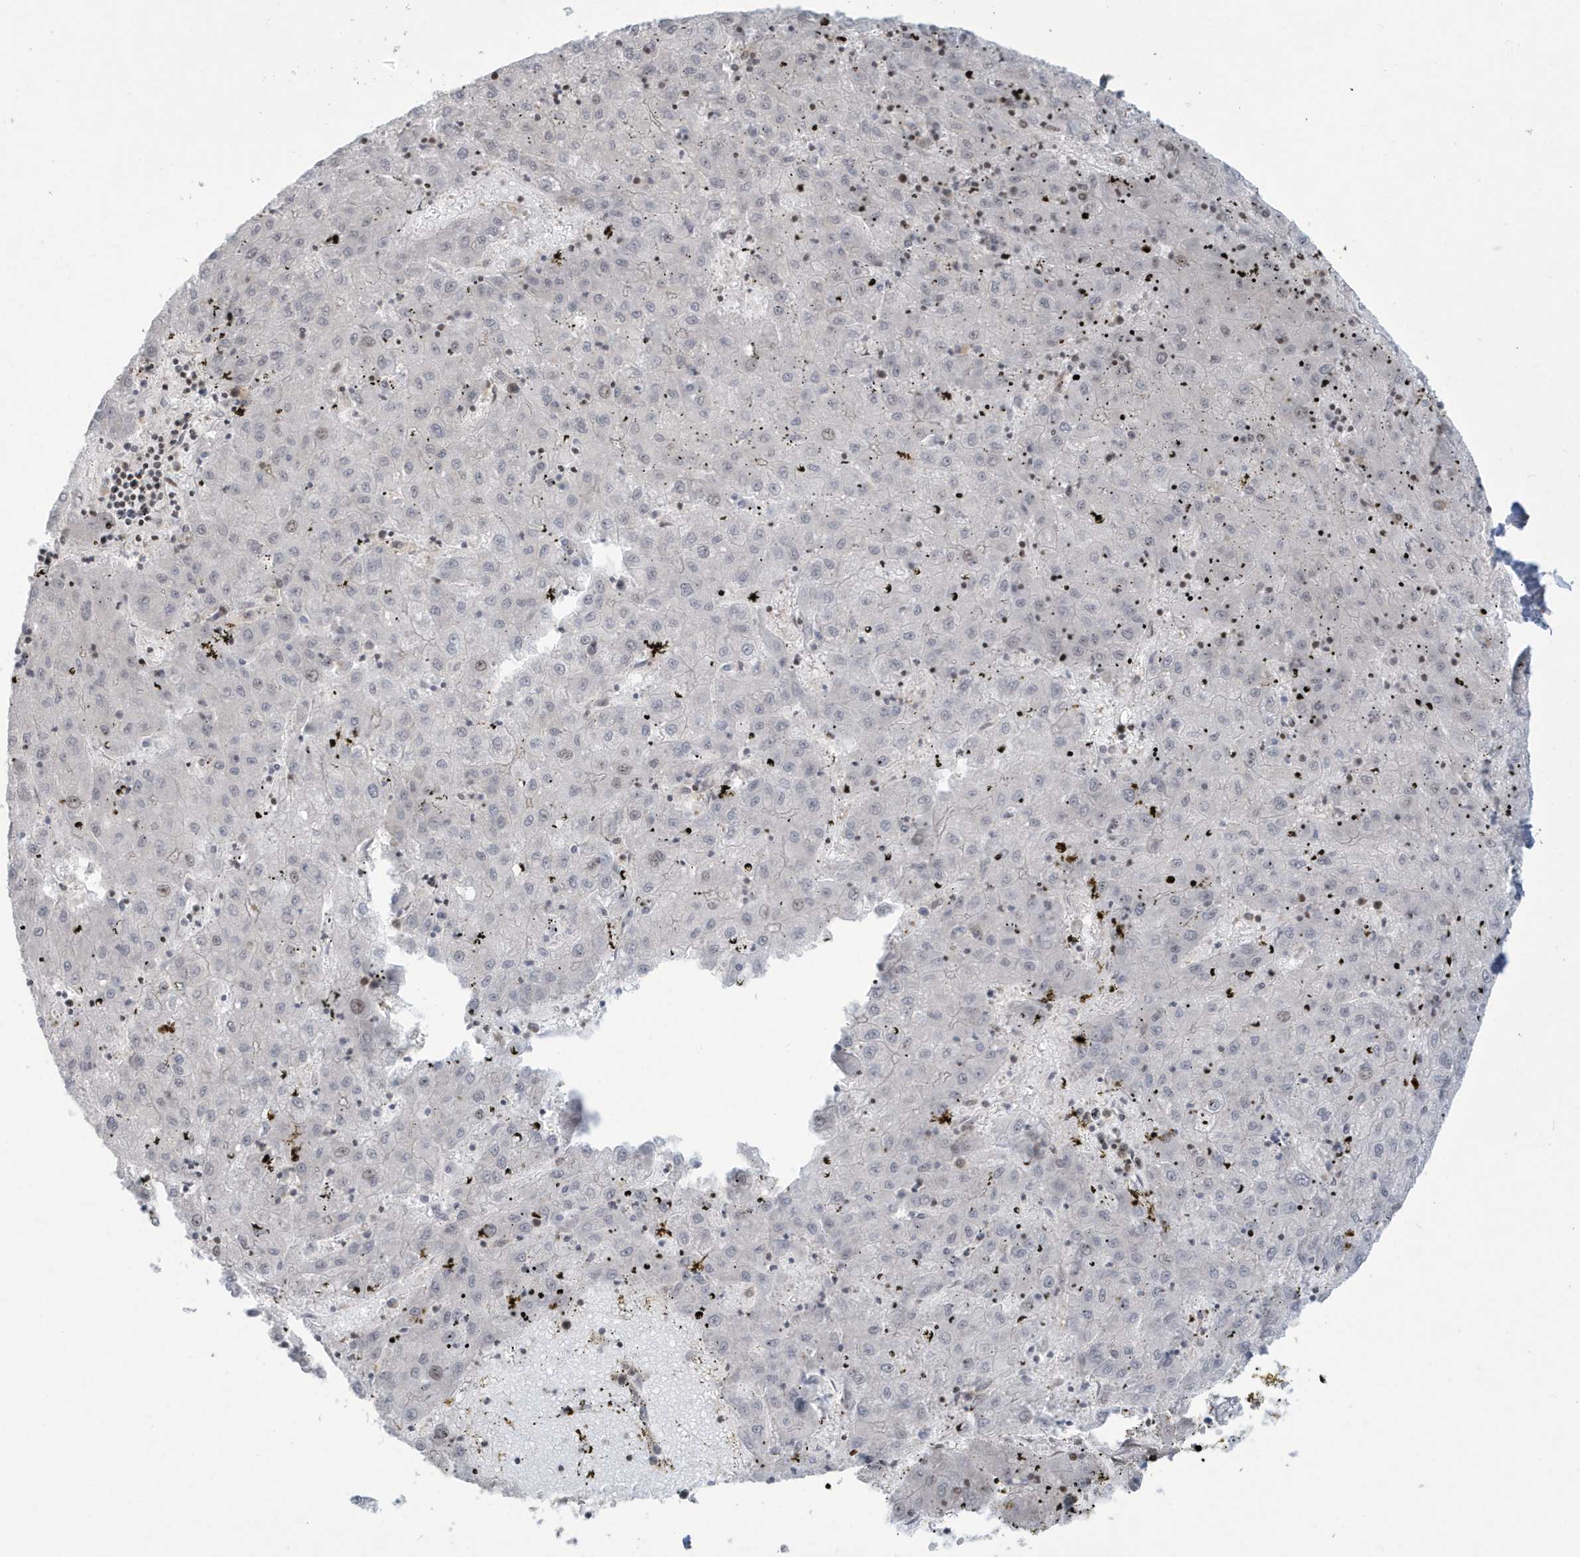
{"staining": {"intensity": "negative", "quantity": "none", "location": "none"}, "tissue": "liver cancer", "cell_type": "Tumor cells", "image_type": "cancer", "snomed": [{"axis": "morphology", "description": "Carcinoma, Hepatocellular, NOS"}, {"axis": "topography", "description": "Liver"}], "caption": "Immunohistochemical staining of liver hepatocellular carcinoma exhibits no significant staining in tumor cells. Brightfield microscopy of immunohistochemistry stained with DAB (3,3'-diaminobenzidine) (brown) and hematoxylin (blue), captured at high magnification.", "gene": "C1orf52", "patient": {"sex": "male", "age": 72}}